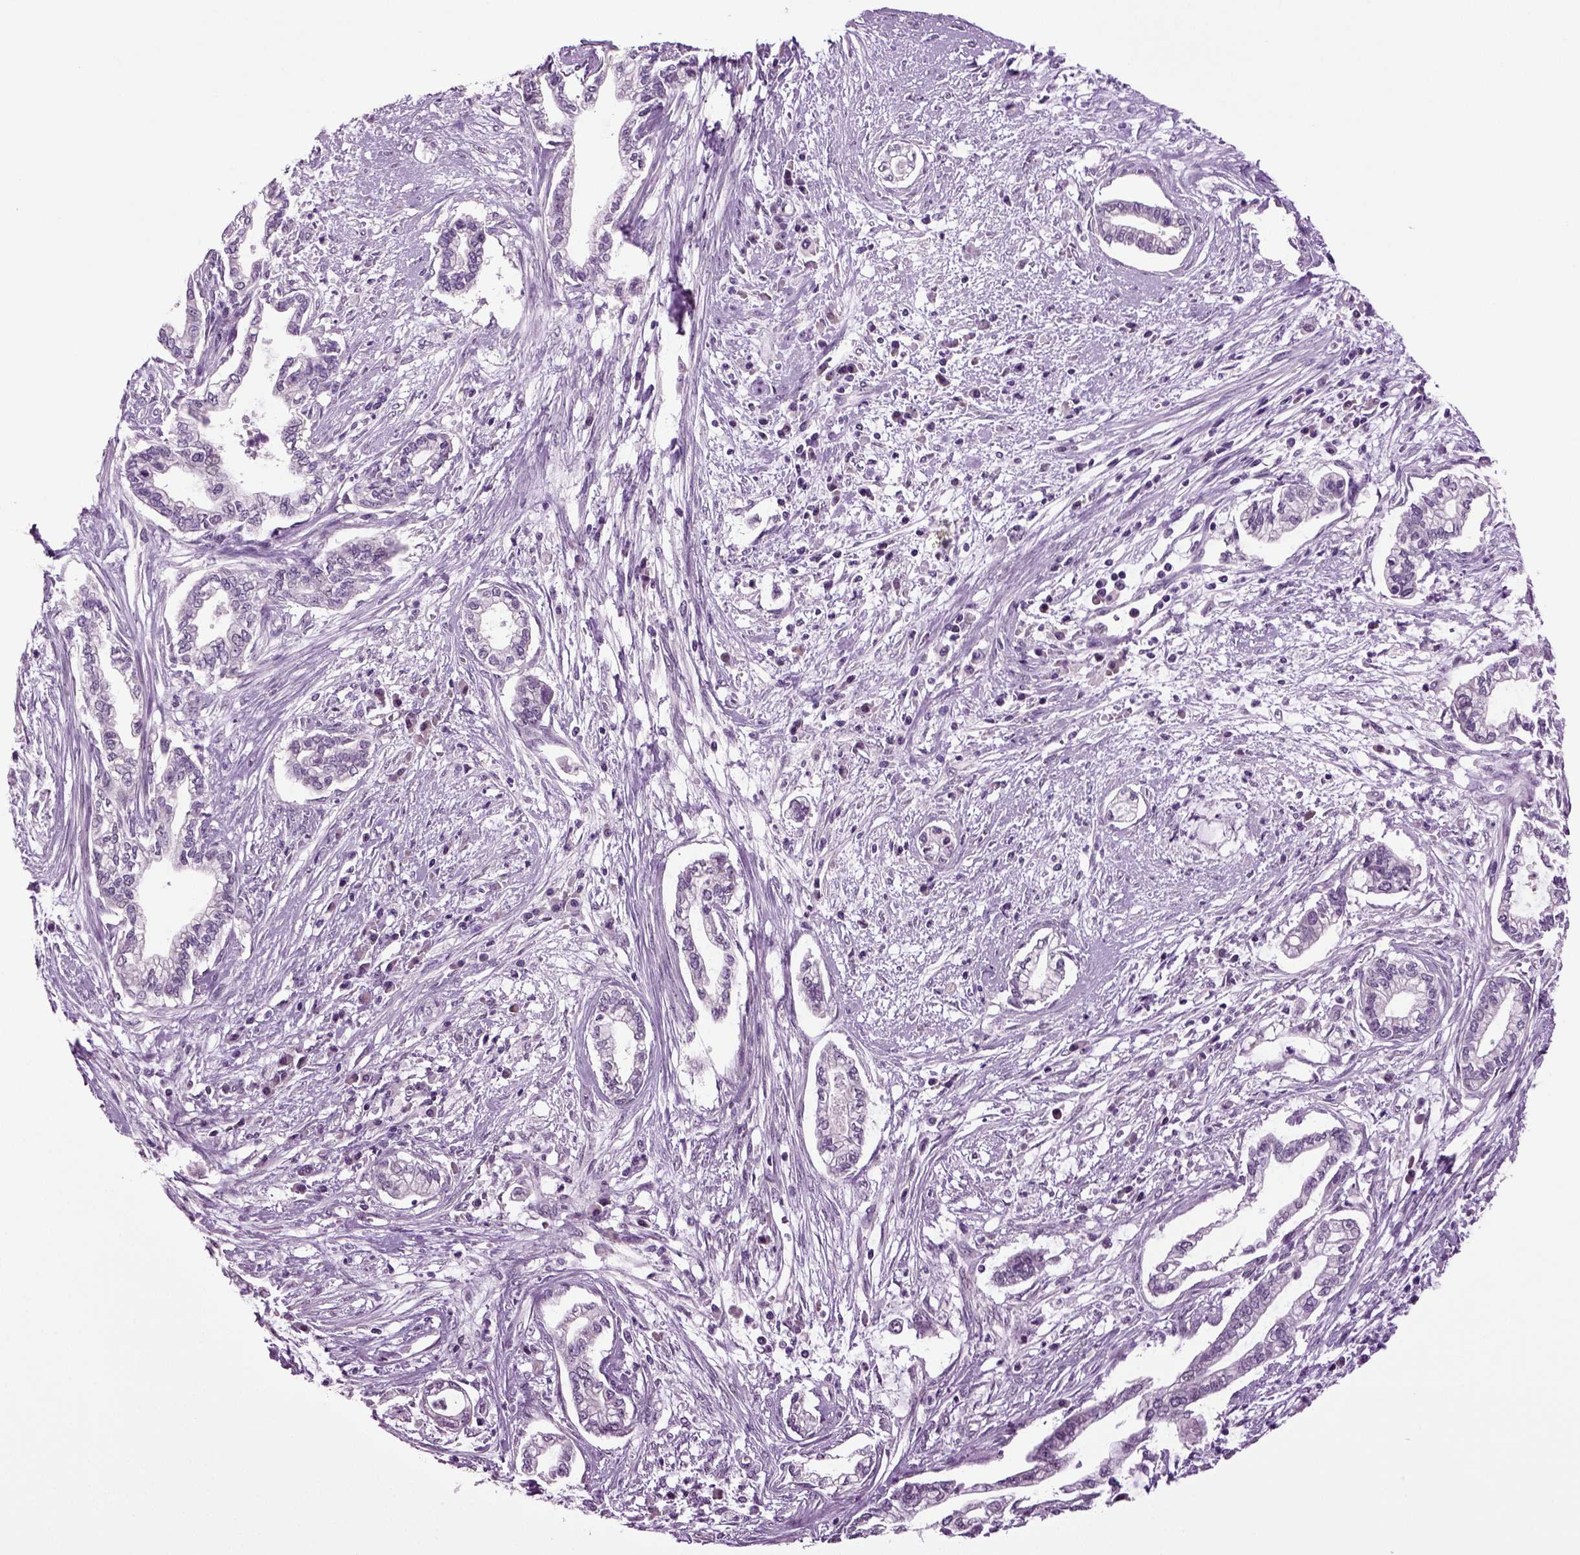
{"staining": {"intensity": "negative", "quantity": "none", "location": "none"}, "tissue": "cervical cancer", "cell_type": "Tumor cells", "image_type": "cancer", "snomed": [{"axis": "morphology", "description": "Adenocarcinoma, NOS"}, {"axis": "topography", "description": "Cervix"}], "caption": "Tumor cells are negative for protein expression in human cervical adenocarcinoma.", "gene": "PLCH2", "patient": {"sex": "female", "age": 62}}